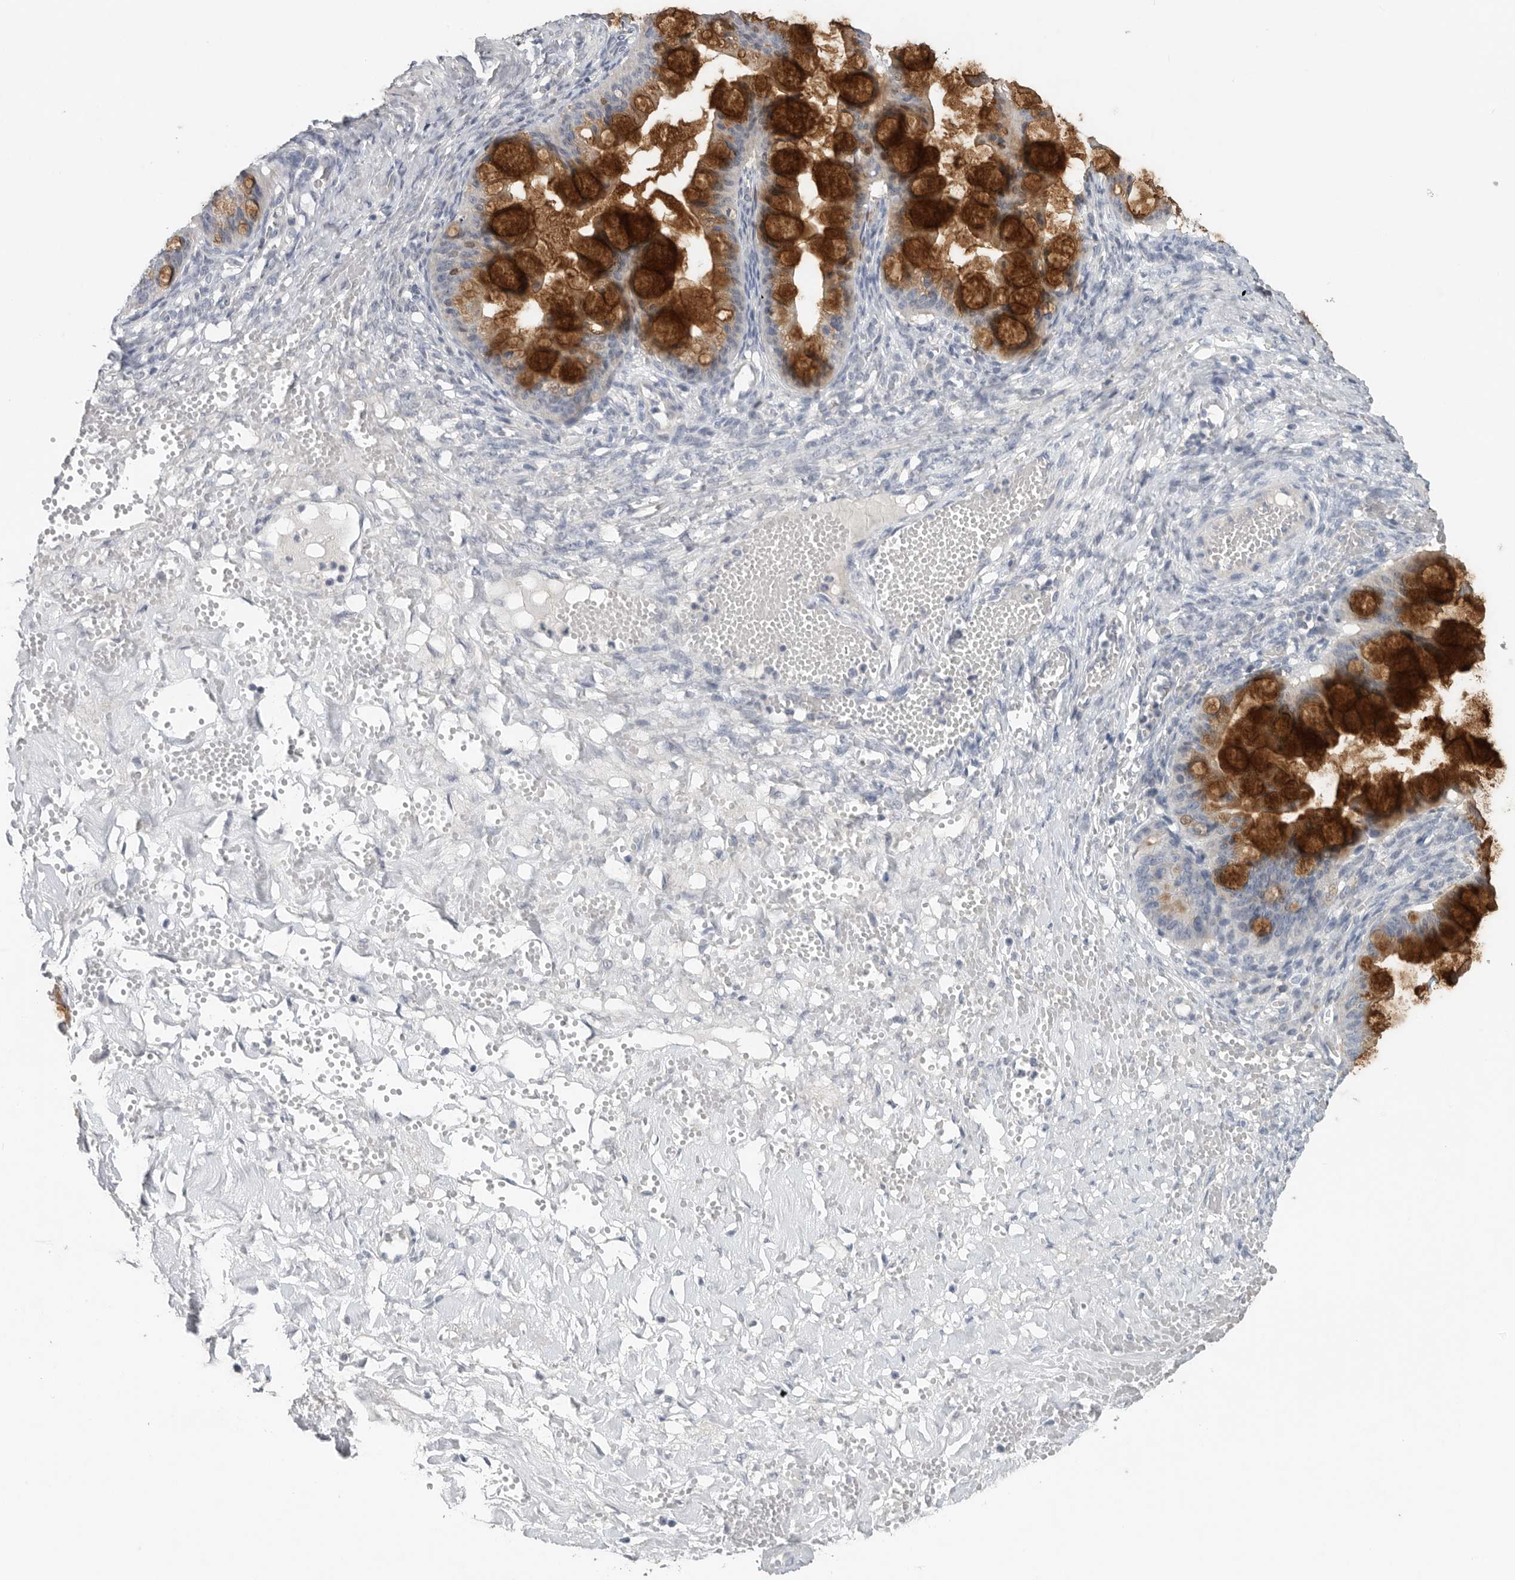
{"staining": {"intensity": "strong", "quantity": ">75%", "location": "cytoplasmic/membranous"}, "tissue": "ovarian cancer", "cell_type": "Tumor cells", "image_type": "cancer", "snomed": [{"axis": "morphology", "description": "Cystadenocarcinoma, mucinous, NOS"}, {"axis": "topography", "description": "Ovary"}], "caption": "Ovarian cancer (mucinous cystadenocarcinoma) tissue reveals strong cytoplasmic/membranous positivity in about >75% of tumor cells (DAB (3,3'-diaminobenzidine) = brown stain, brightfield microscopy at high magnification).", "gene": "REG4", "patient": {"sex": "female", "age": 73}}